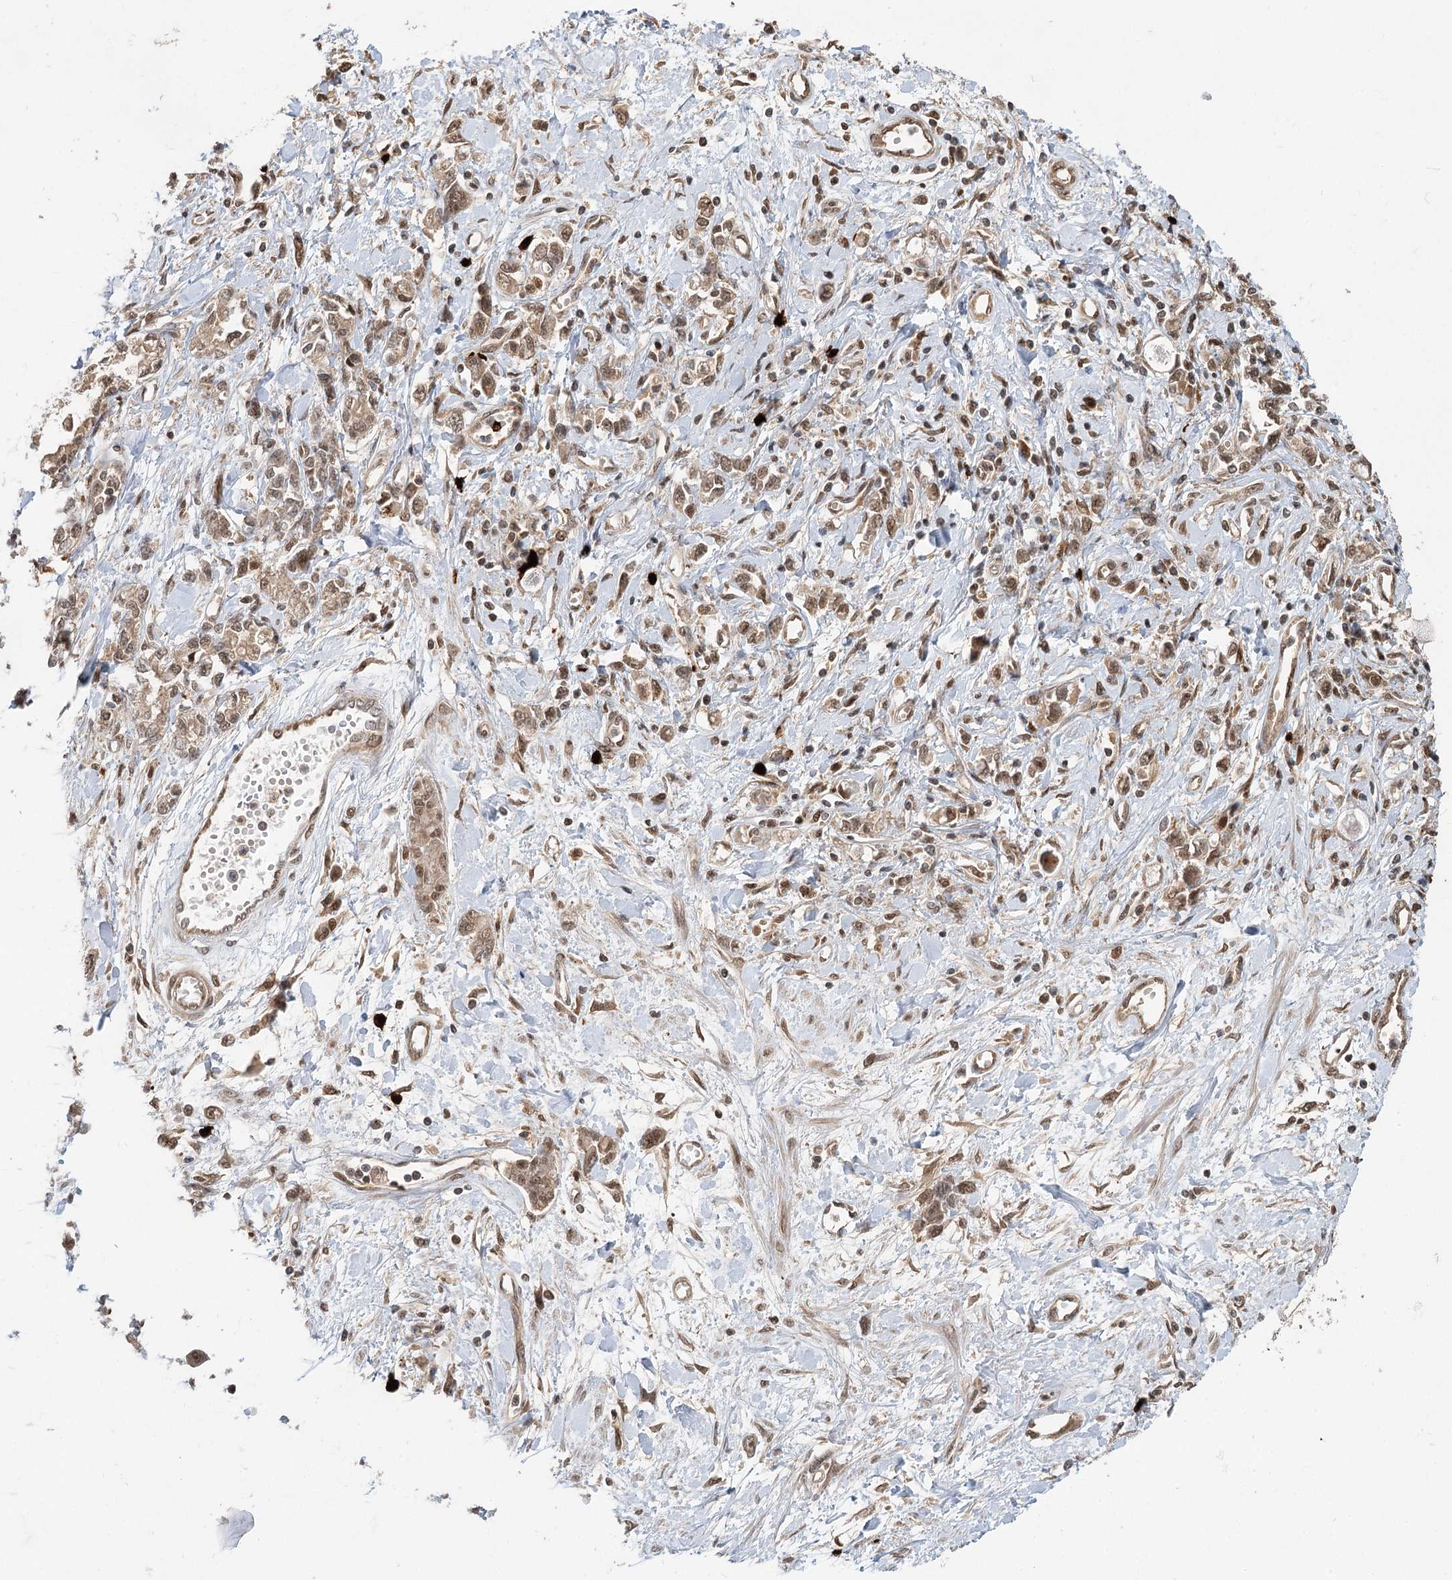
{"staining": {"intensity": "weak", "quantity": ">75%", "location": "cytoplasmic/membranous,nuclear"}, "tissue": "stomach cancer", "cell_type": "Tumor cells", "image_type": "cancer", "snomed": [{"axis": "morphology", "description": "Adenocarcinoma, NOS"}, {"axis": "topography", "description": "Stomach"}], "caption": "Protein staining of stomach cancer tissue exhibits weak cytoplasmic/membranous and nuclear positivity in about >75% of tumor cells. Using DAB (3,3'-diaminobenzidine) (brown) and hematoxylin (blue) stains, captured at high magnification using brightfield microscopy.", "gene": "N6AMT1", "patient": {"sex": "female", "age": 76}}